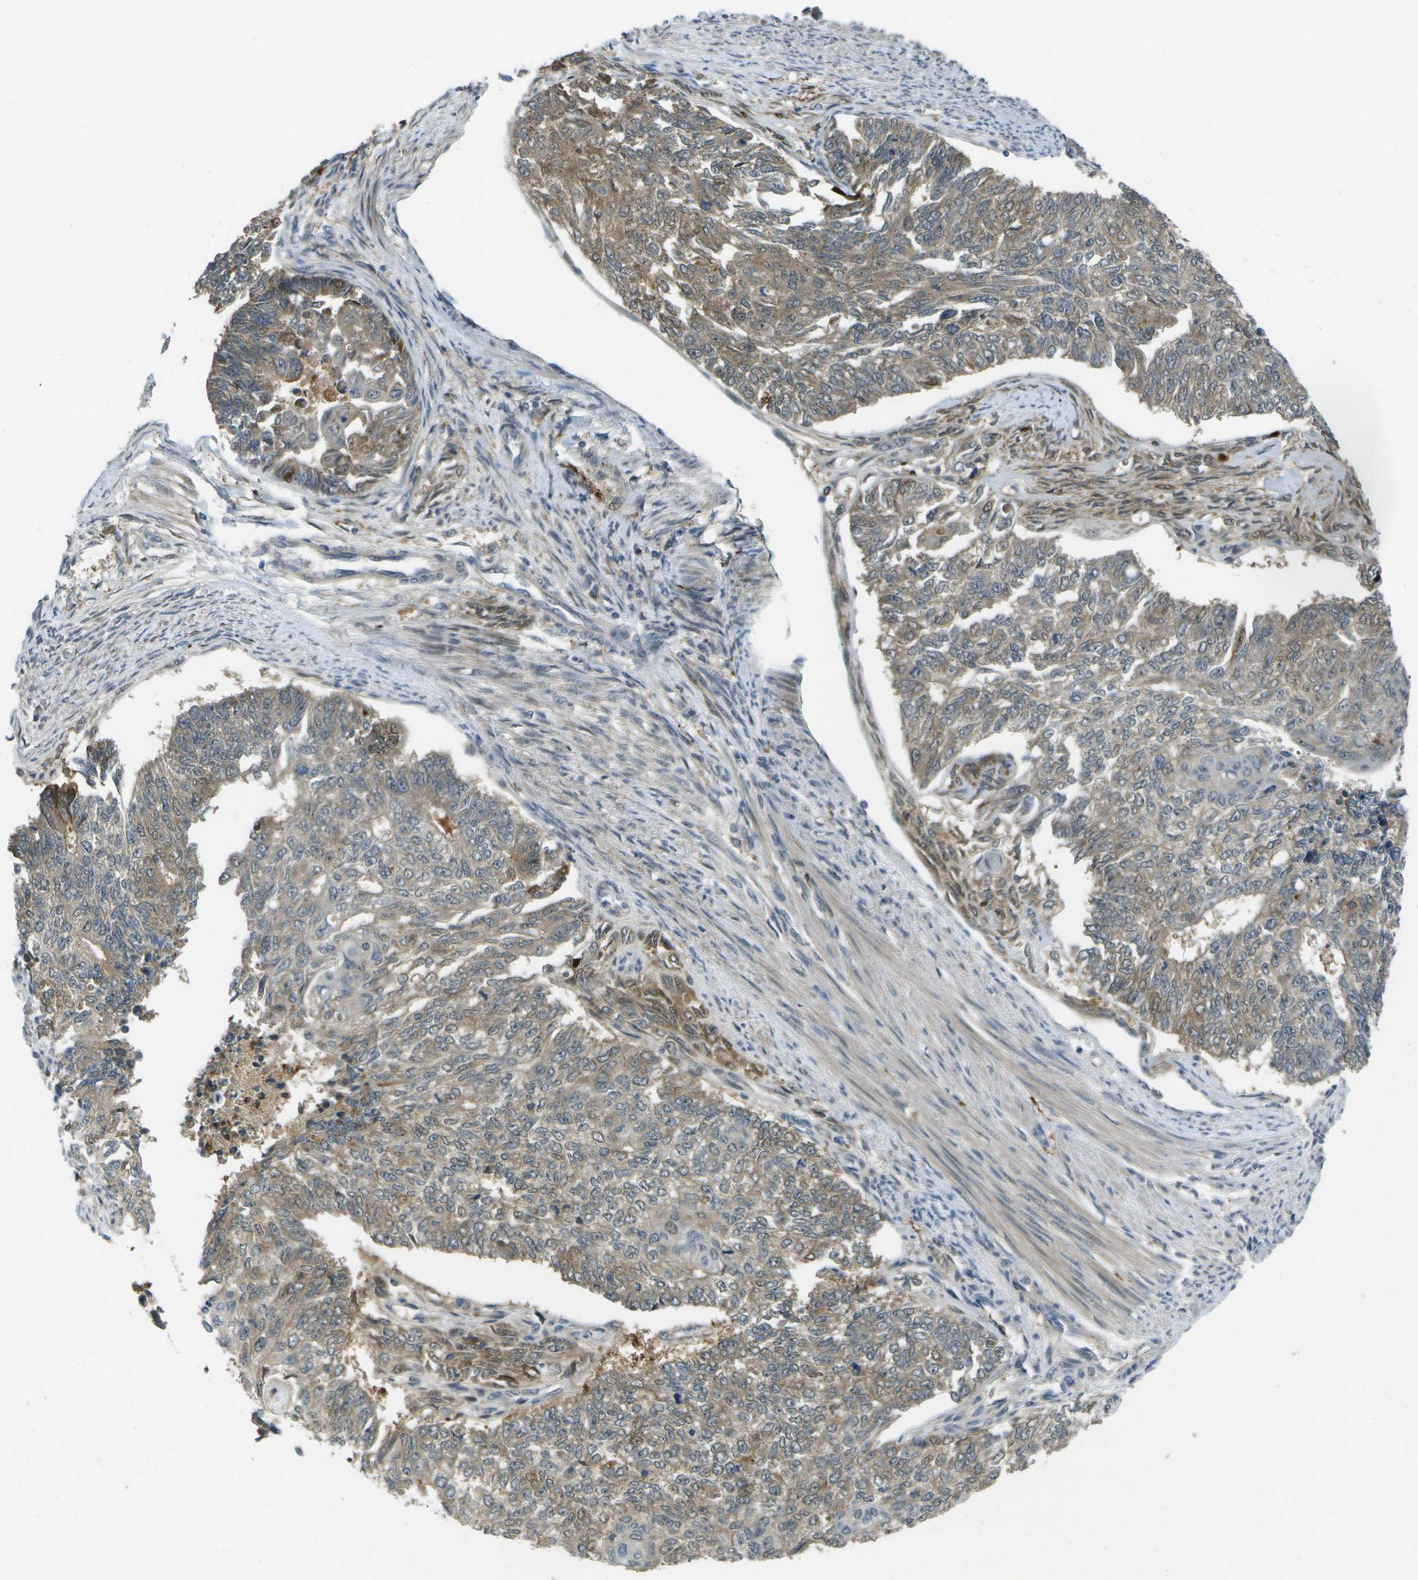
{"staining": {"intensity": "moderate", "quantity": ">75%", "location": "cytoplasmic/membranous"}, "tissue": "endometrial cancer", "cell_type": "Tumor cells", "image_type": "cancer", "snomed": [{"axis": "morphology", "description": "Adenocarcinoma, NOS"}, {"axis": "topography", "description": "Endometrium"}], "caption": "Endometrial cancer stained with DAB immunohistochemistry (IHC) reveals medium levels of moderate cytoplasmic/membranous staining in about >75% of tumor cells. Nuclei are stained in blue.", "gene": "GANC", "patient": {"sex": "female", "age": 32}}